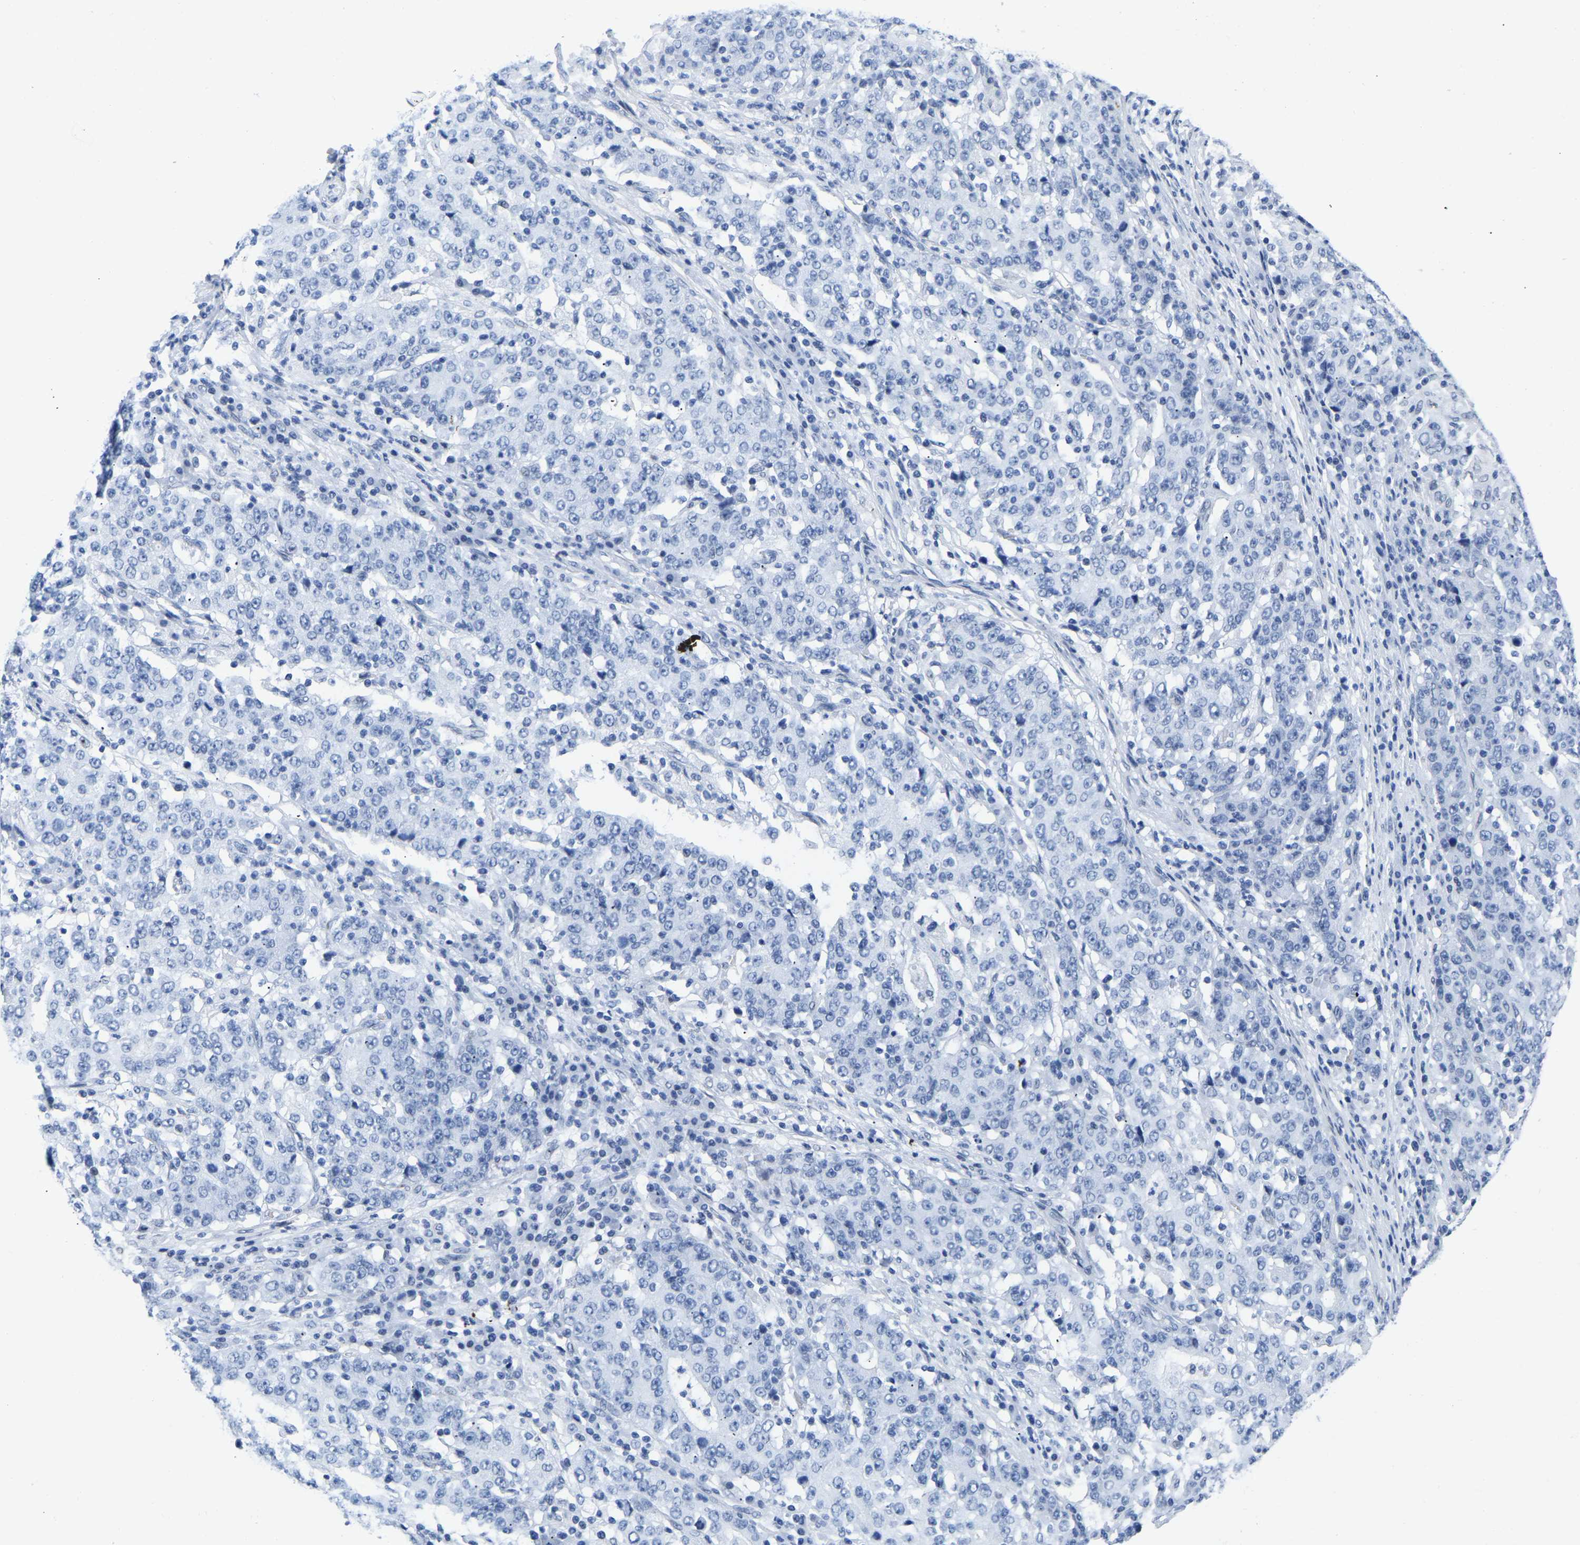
{"staining": {"intensity": "negative", "quantity": "none", "location": "none"}, "tissue": "stomach cancer", "cell_type": "Tumor cells", "image_type": "cancer", "snomed": [{"axis": "morphology", "description": "Adenocarcinoma, NOS"}, {"axis": "topography", "description": "Stomach"}], "caption": "High magnification brightfield microscopy of stomach cancer (adenocarcinoma) stained with DAB (brown) and counterstained with hematoxylin (blue): tumor cells show no significant positivity. The staining is performed using DAB brown chromogen with nuclei counter-stained in using hematoxylin.", "gene": "UPK3A", "patient": {"sex": "male", "age": 59}}